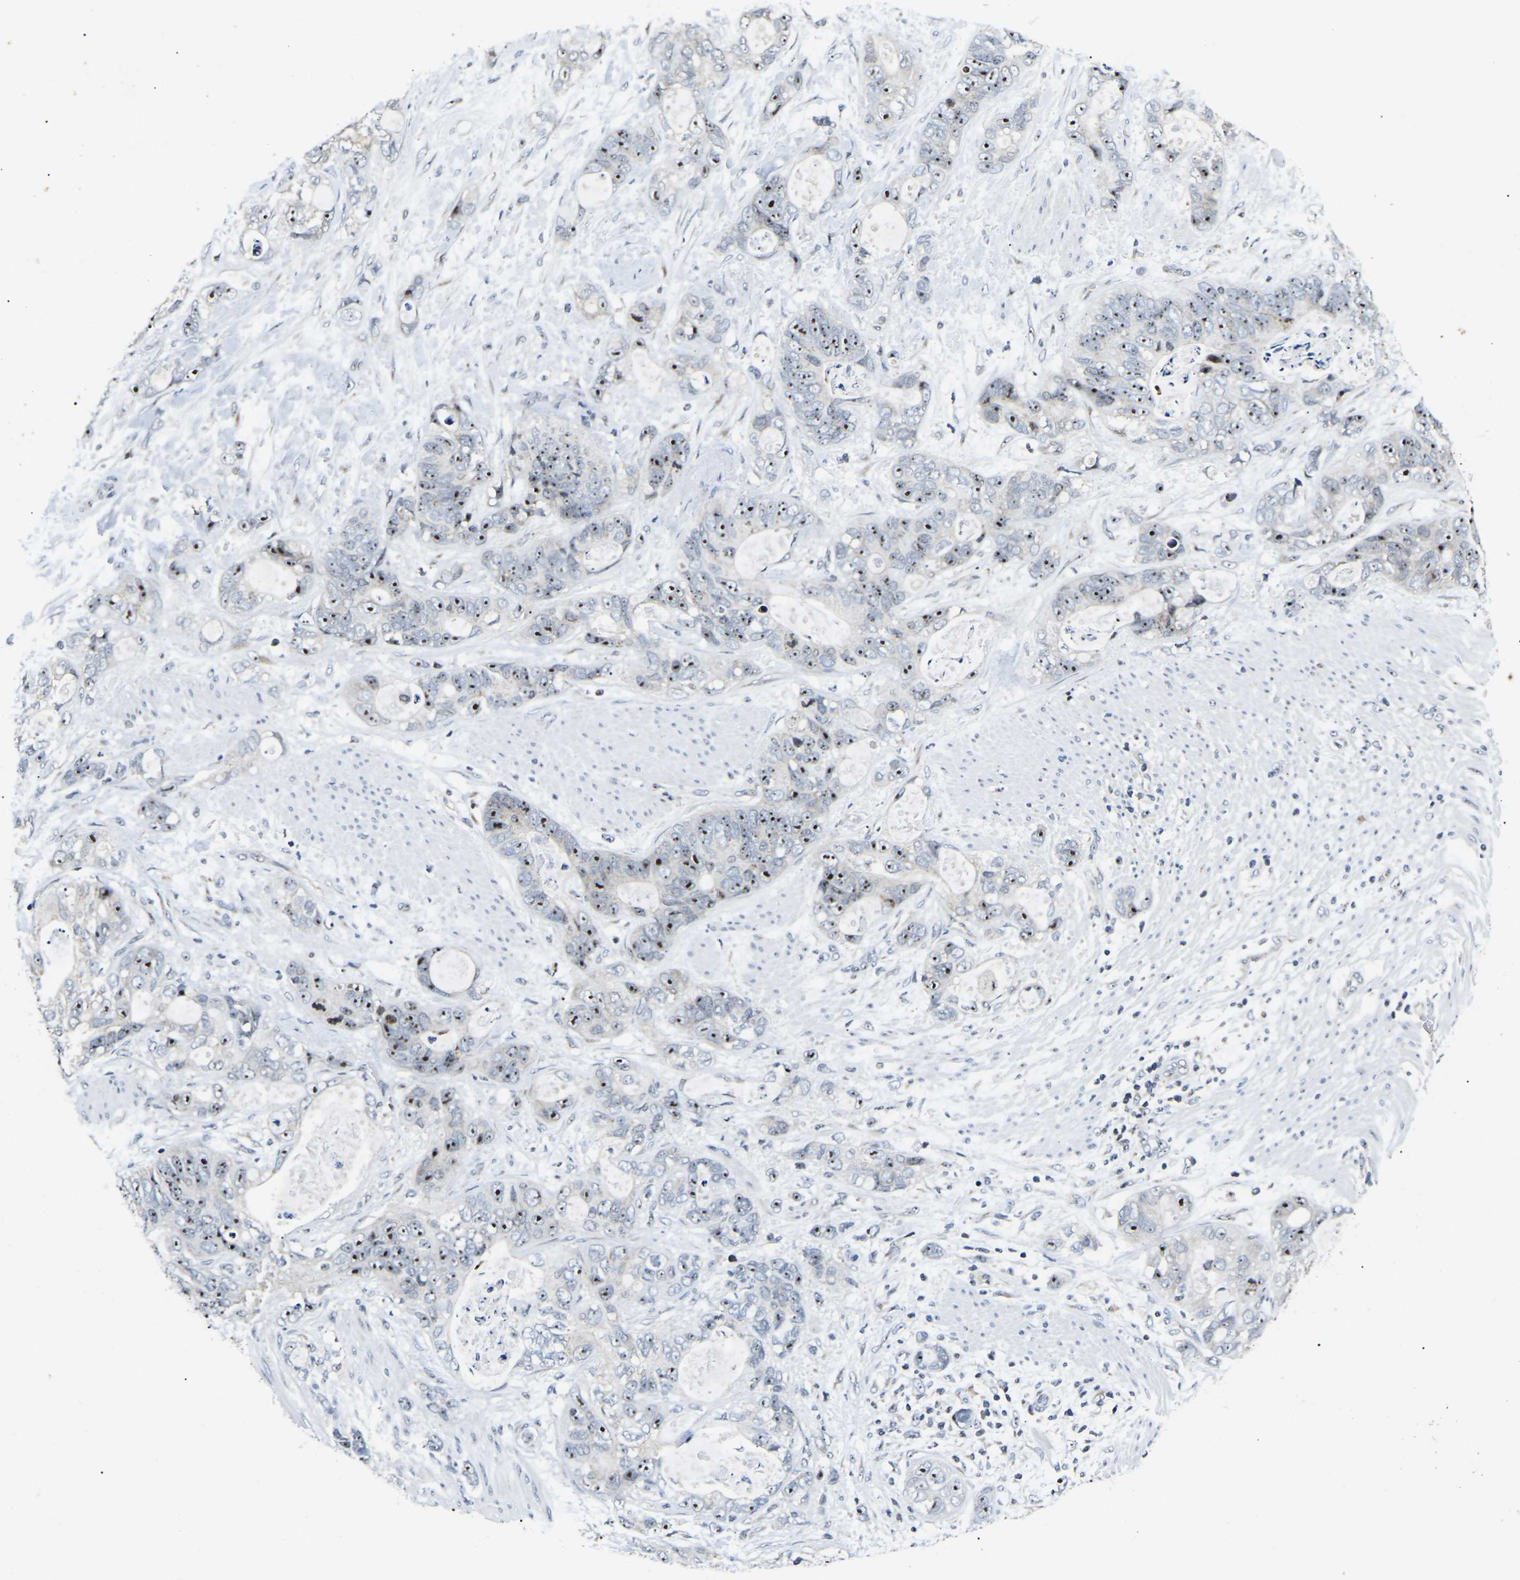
{"staining": {"intensity": "strong", "quantity": ">75%", "location": "nuclear"}, "tissue": "stomach cancer", "cell_type": "Tumor cells", "image_type": "cancer", "snomed": [{"axis": "morphology", "description": "Normal tissue, NOS"}, {"axis": "morphology", "description": "Adenocarcinoma, NOS"}, {"axis": "topography", "description": "Stomach"}], "caption": "Brown immunohistochemical staining in adenocarcinoma (stomach) reveals strong nuclear staining in about >75% of tumor cells.", "gene": "RBM28", "patient": {"sex": "female", "age": 89}}